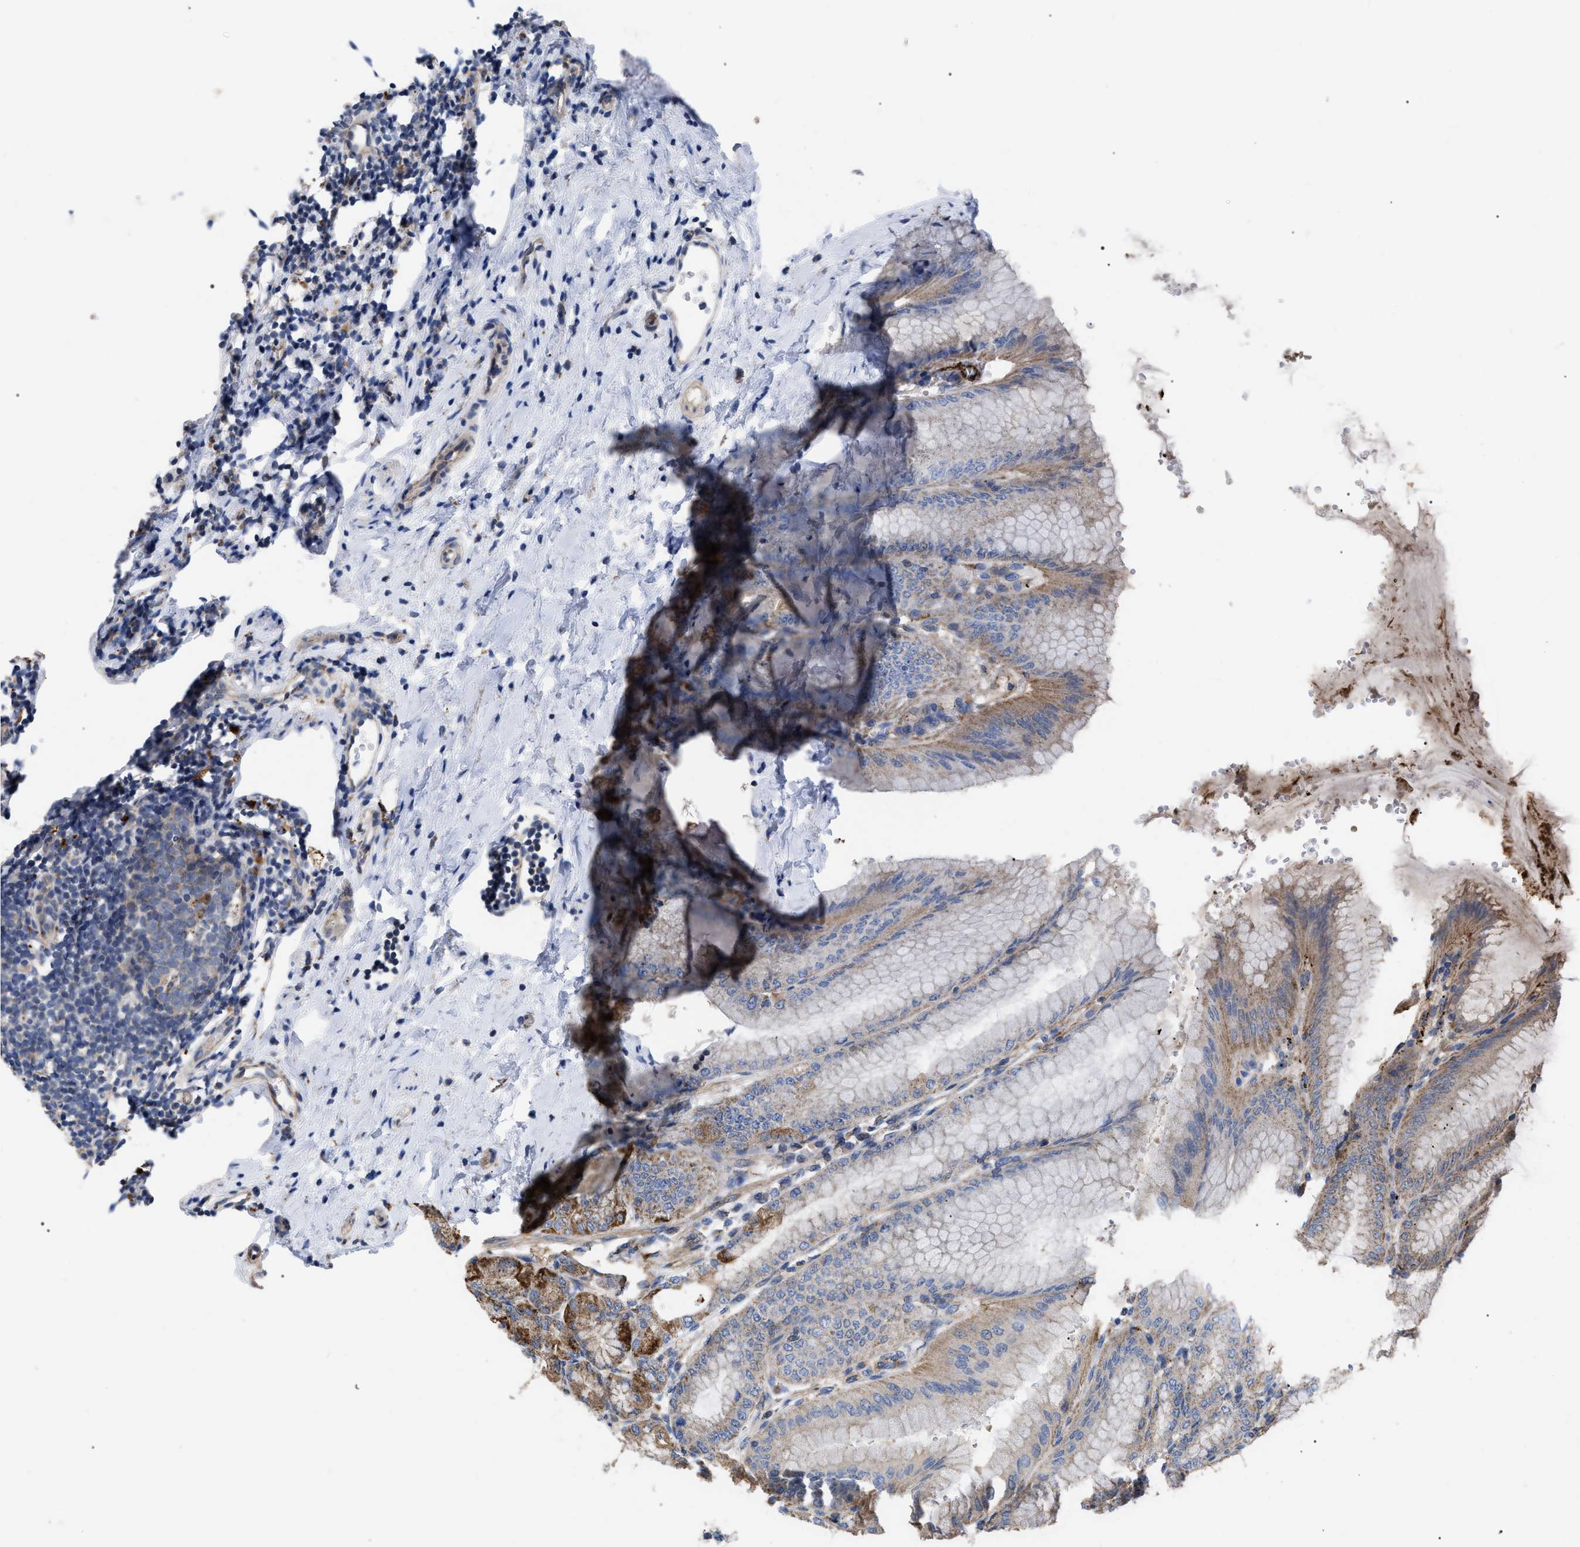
{"staining": {"intensity": "moderate", "quantity": ">75%", "location": "cytoplasmic/membranous"}, "tissue": "stomach", "cell_type": "Glandular cells", "image_type": "normal", "snomed": [{"axis": "morphology", "description": "Normal tissue, NOS"}, {"axis": "topography", "description": "Stomach, lower"}], "caption": "Immunohistochemistry of benign human stomach reveals medium levels of moderate cytoplasmic/membranous staining in approximately >75% of glandular cells.", "gene": "FAM171A2", "patient": {"sex": "male", "age": 71}}